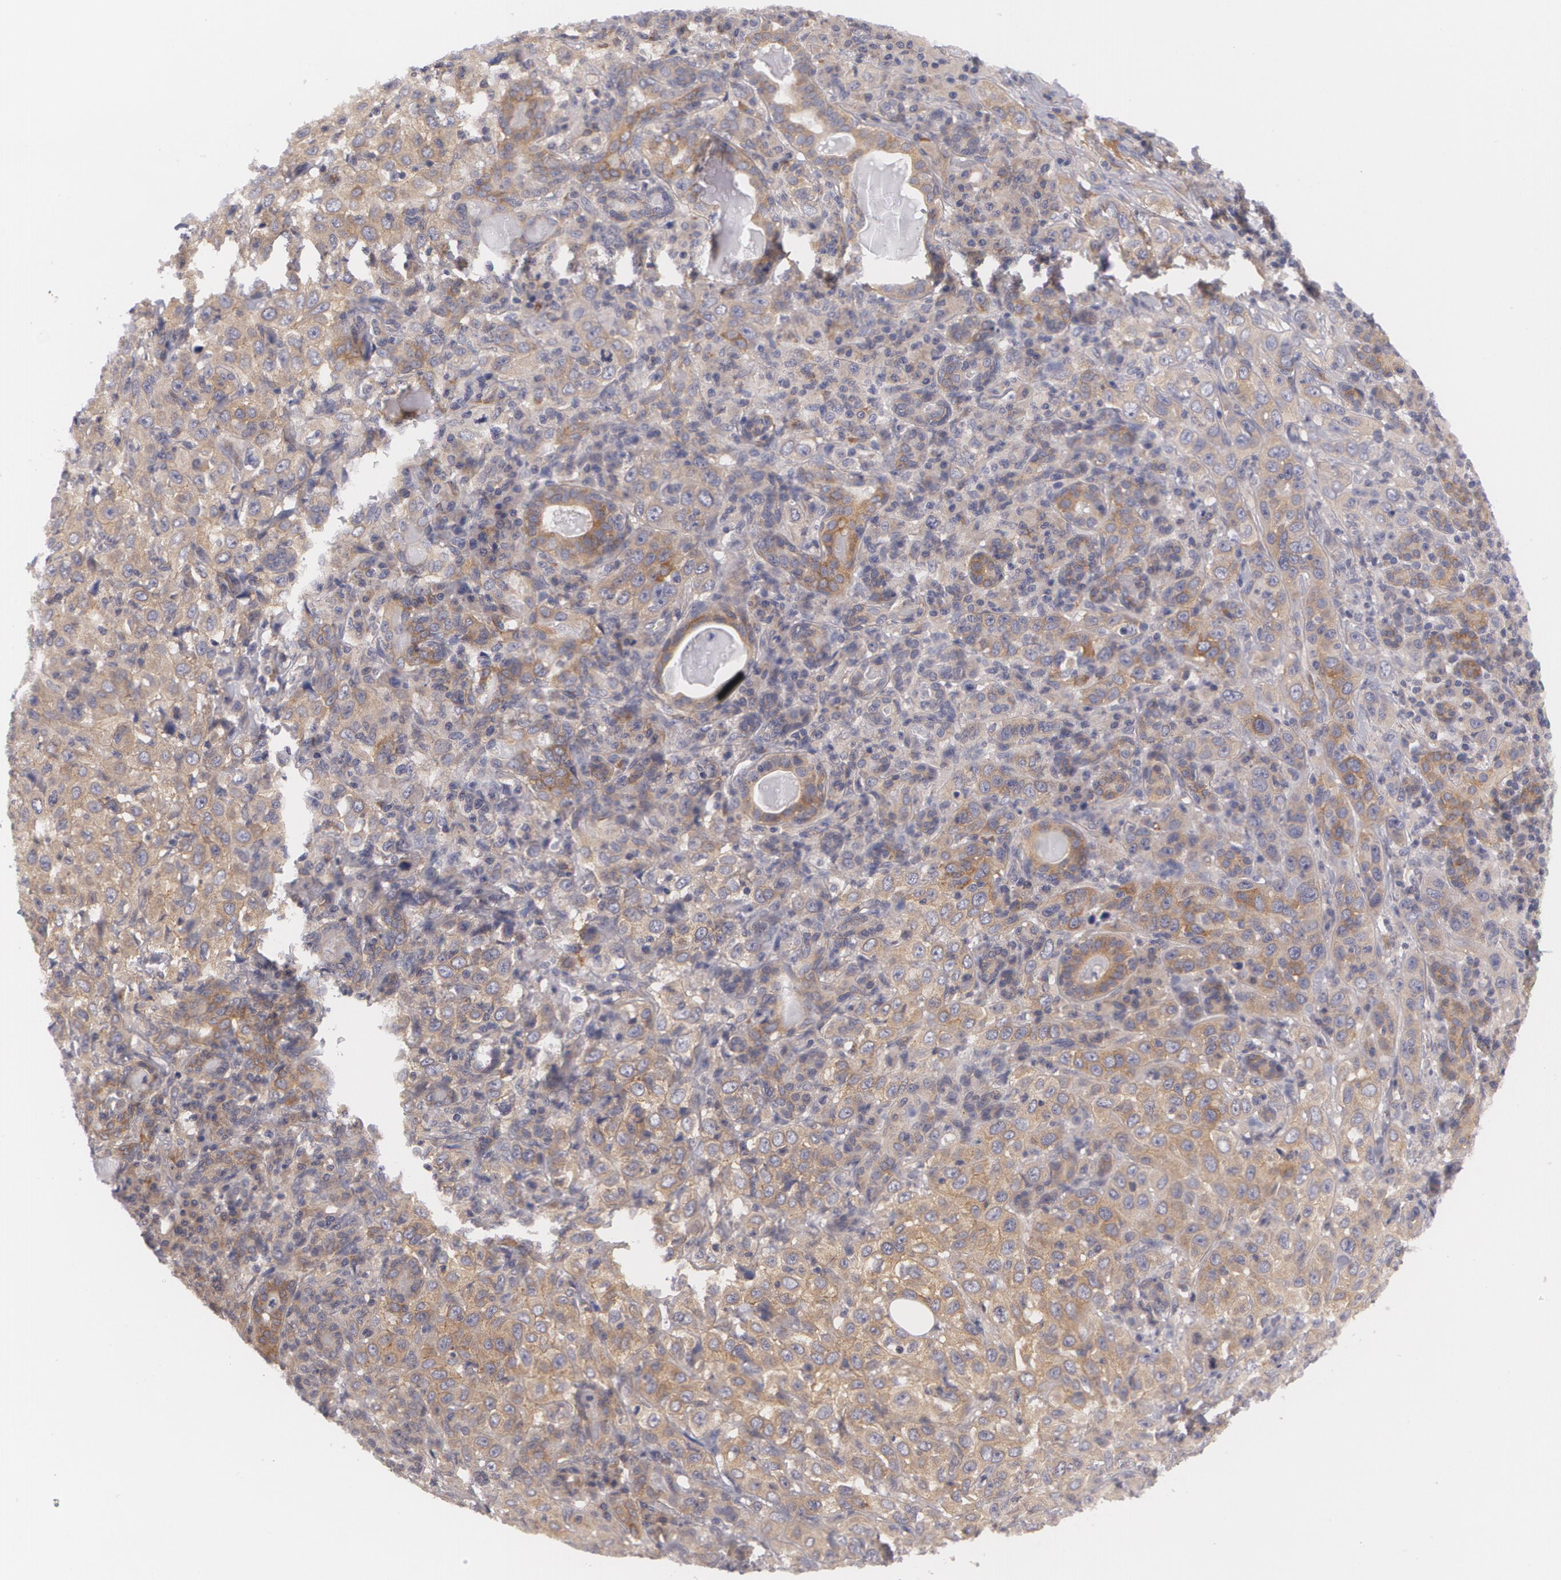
{"staining": {"intensity": "moderate", "quantity": ">75%", "location": "cytoplasmic/membranous"}, "tissue": "skin cancer", "cell_type": "Tumor cells", "image_type": "cancer", "snomed": [{"axis": "morphology", "description": "Squamous cell carcinoma, NOS"}, {"axis": "topography", "description": "Skin"}], "caption": "An image of human skin squamous cell carcinoma stained for a protein reveals moderate cytoplasmic/membranous brown staining in tumor cells.", "gene": "CASK", "patient": {"sex": "male", "age": 84}}